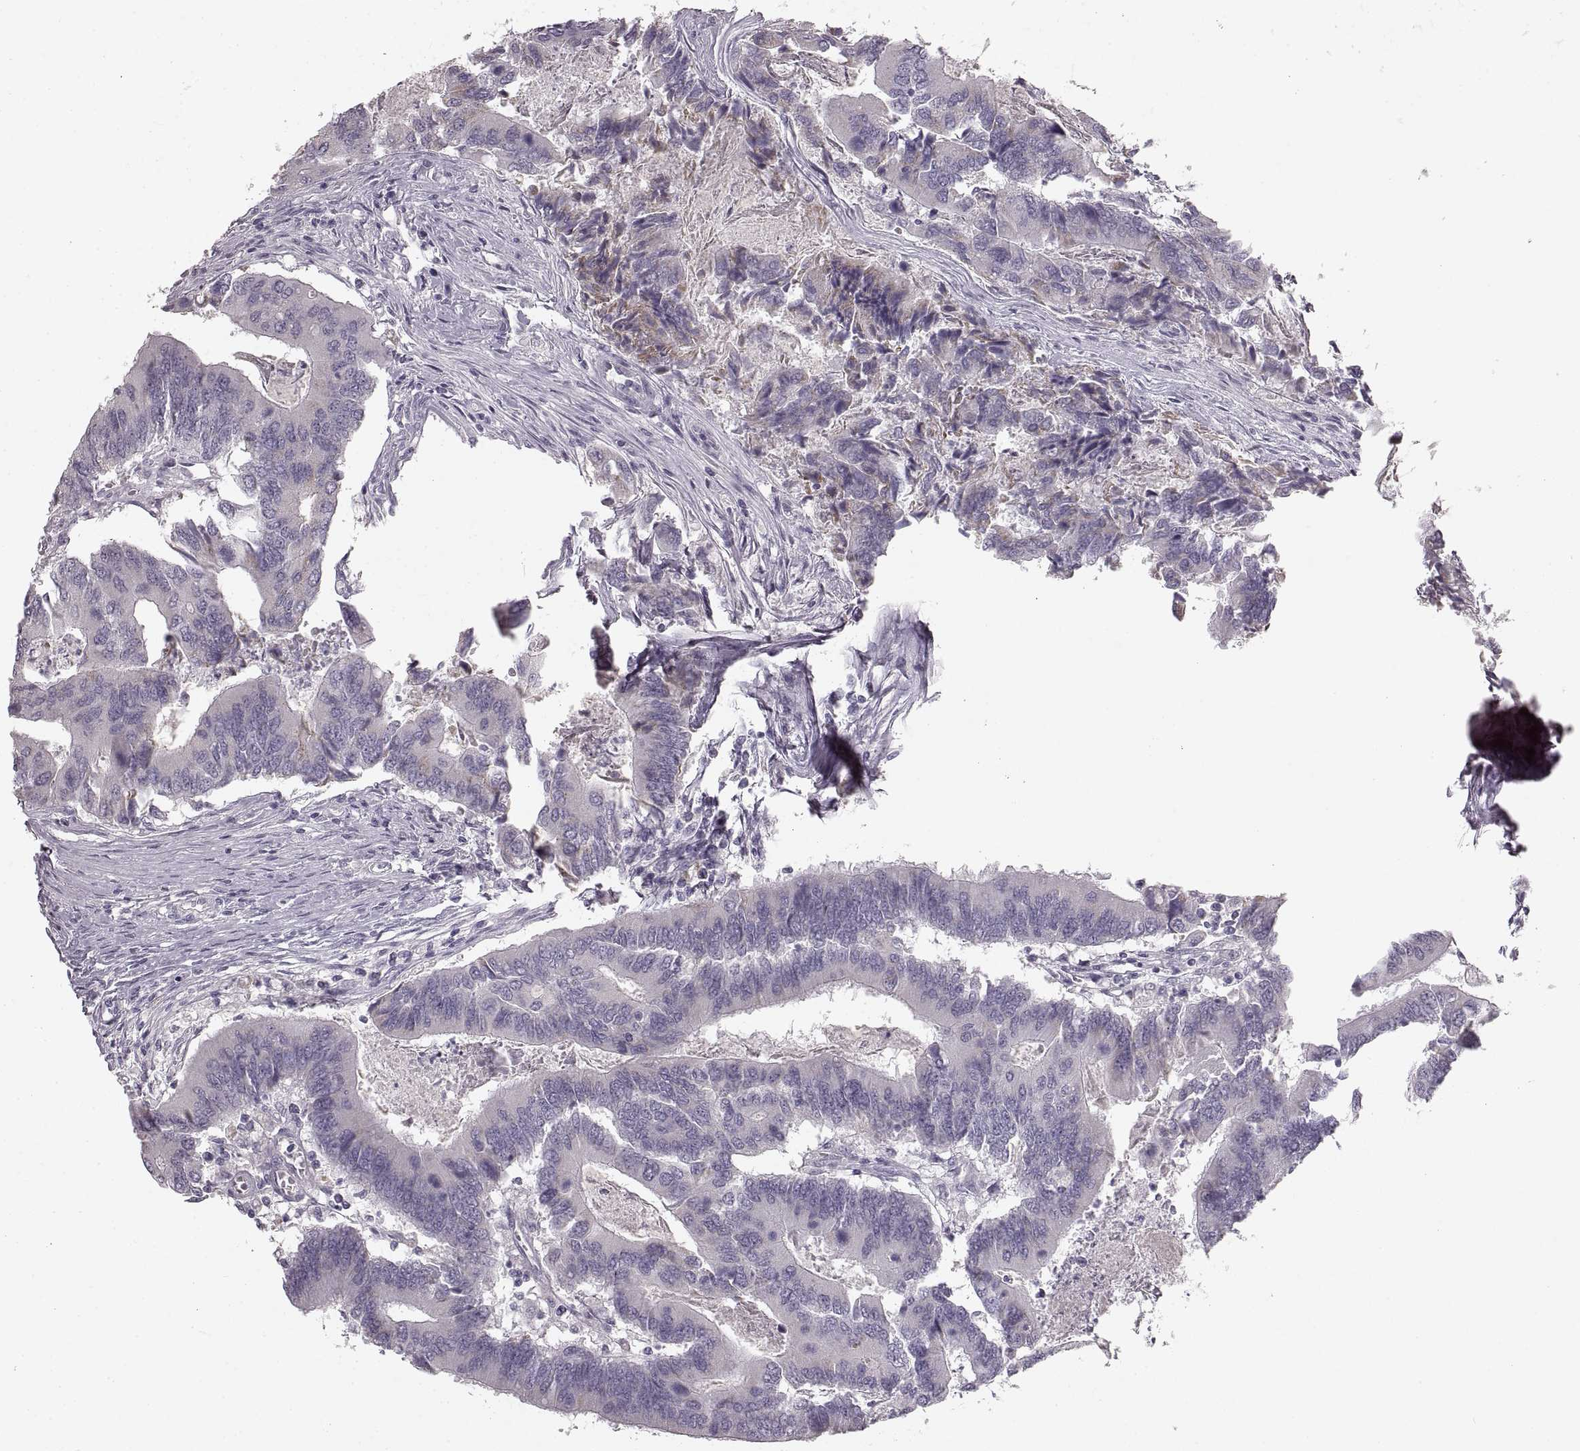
{"staining": {"intensity": "negative", "quantity": "none", "location": "none"}, "tissue": "colorectal cancer", "cell_type": "Tumor cells", "image_type": "cancer", "snomed": [{"axis": "morphology", "description": "Adenocarcinoma, NOS"}, {"axis": "topography", "description": "Colon"}], "caption": "IHC histopathology image of adenocarcinoma (colorectal) stained for a protein (brown), which exhibits no positivity in tumor cells.", "gene": "CNTN1", "patient": {"sex": "female", "age": 67}}